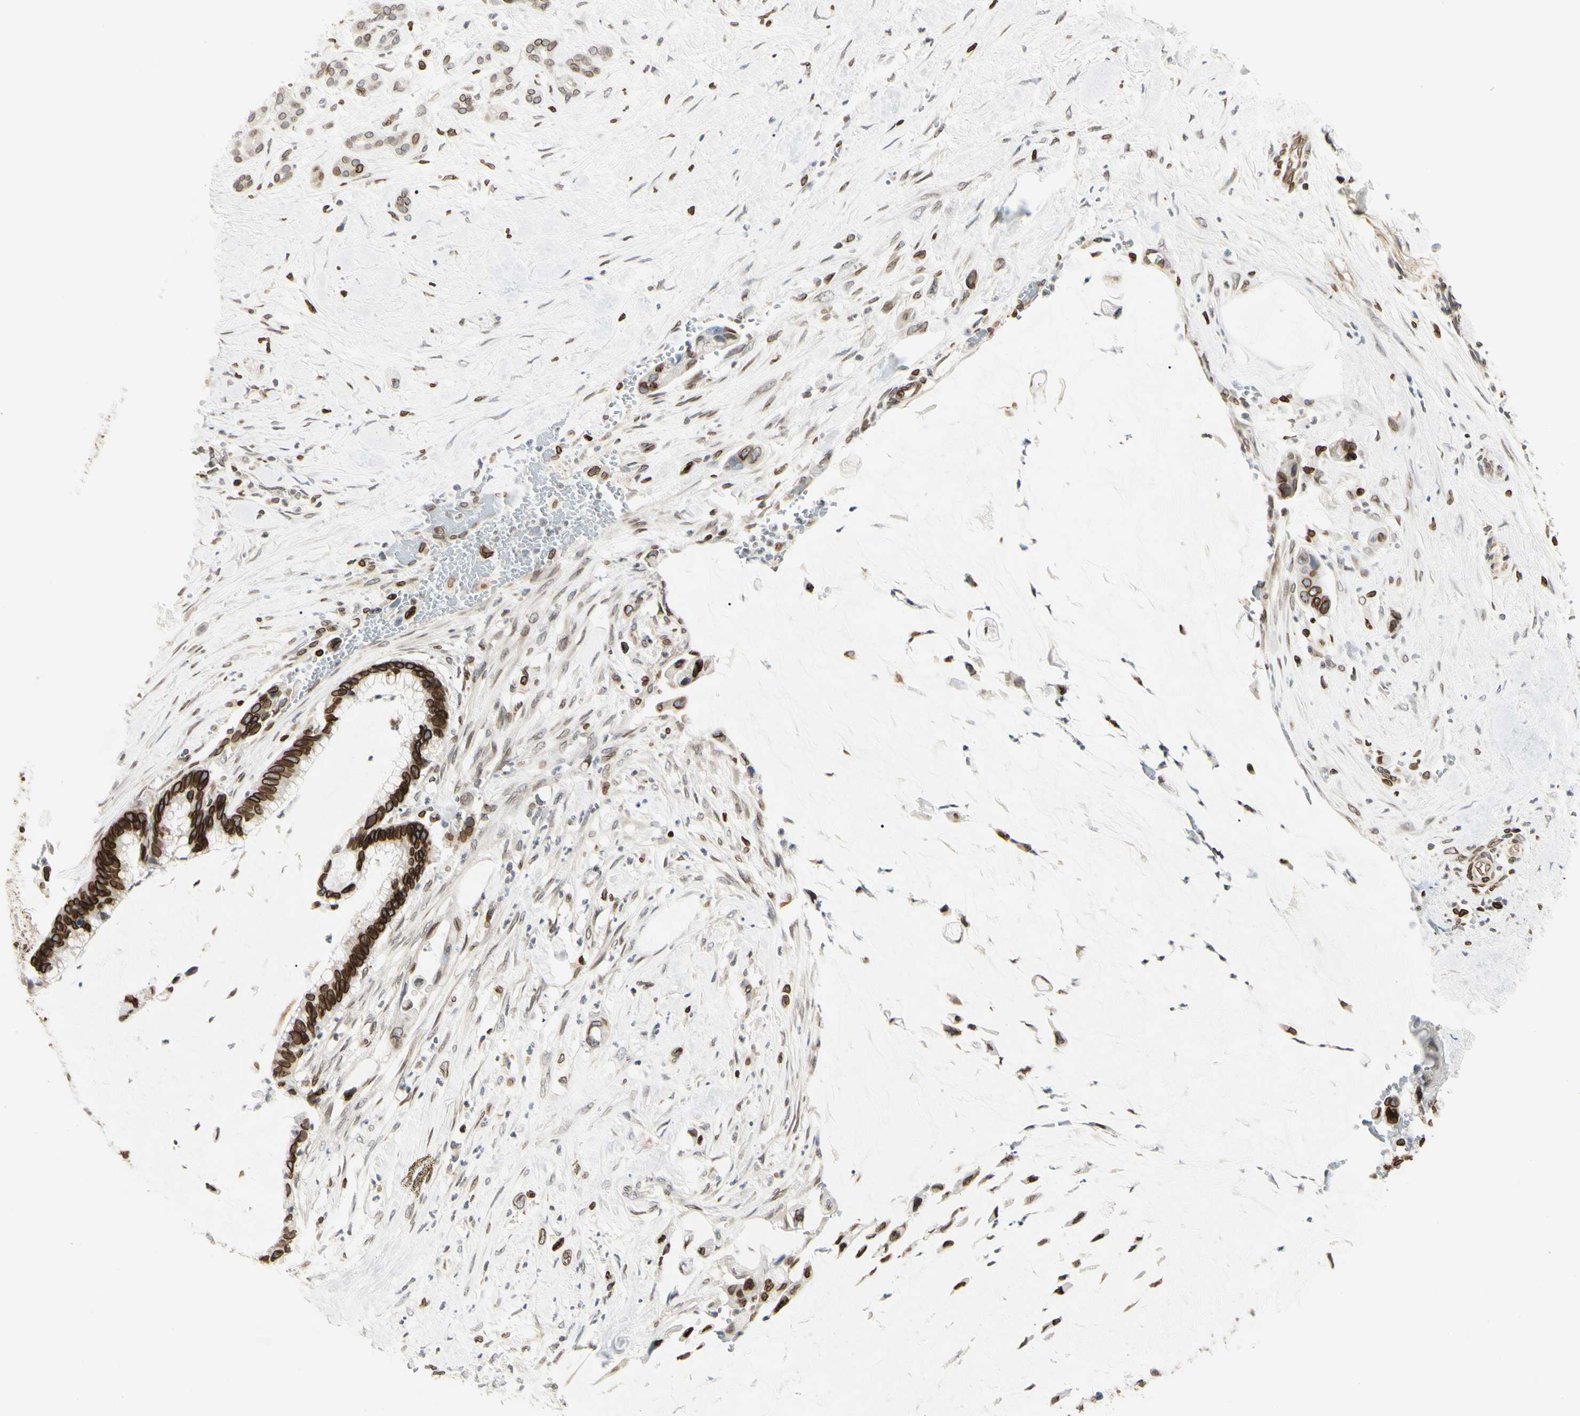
{"staining": {"intensity": "strong", "quantity": ">75%", "location": "cytoplasmic/membranous,nuclear"}, "tissue": "pancreatic cancer", "cell_type": "Tumor cells", "image_type": "cancer", "snomed": [{"axis": "morphology", "description": "Adenocarcinoma, NOS"}, {"axis": "topography", "description": "Pancreas"}], "caption": "High-power microscopy captured an immunohistochemistry (IHC) histopathology image of pancreatic cancer, revealing strong cytoplasmic/membranous and nuclear positivity in about >75% of tumor cells.", "gene": "TMPO", "patient": {"sex": "male", "age": 41}}